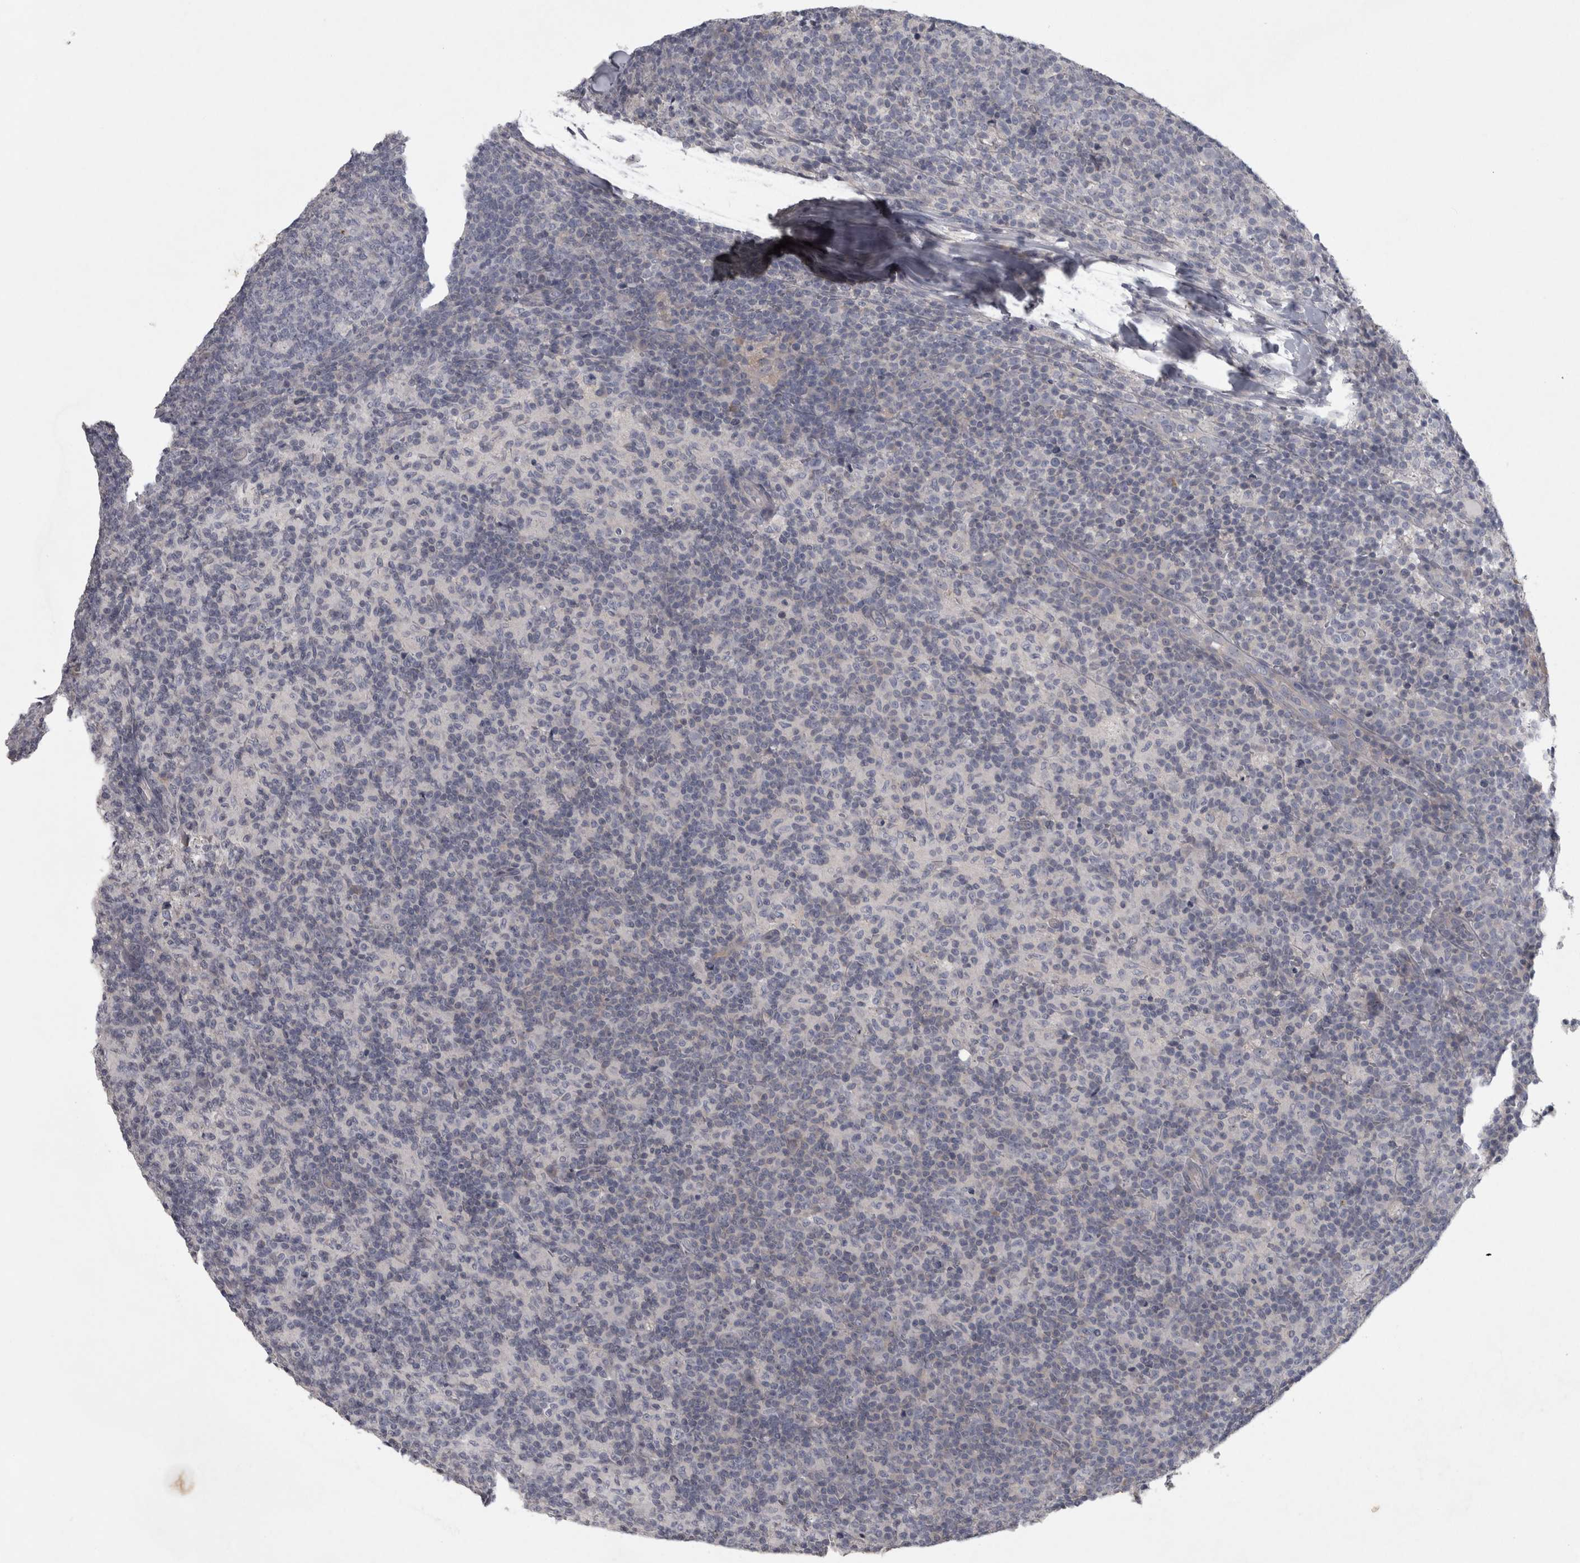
{"staining": {"intensity": "negative", "quantity": "none", "location": "none"}, "tissue": "lymph node", "cell_type": "Germinal center cells", "image_type": "normal", "snomed": [{"axis": "morphology", "description": "Normal tissue, NOS"}, {"axis": "morphology", "description": "Inflammation, NOS"}, {"axis": "topography", "description": "Lymph node"}], "caption": "Photomicrograph shows no protein staining in germinal center cells of benign lymph node.", "gene": "ENPP7", "patient": {"sex": "male", "age": 55}}